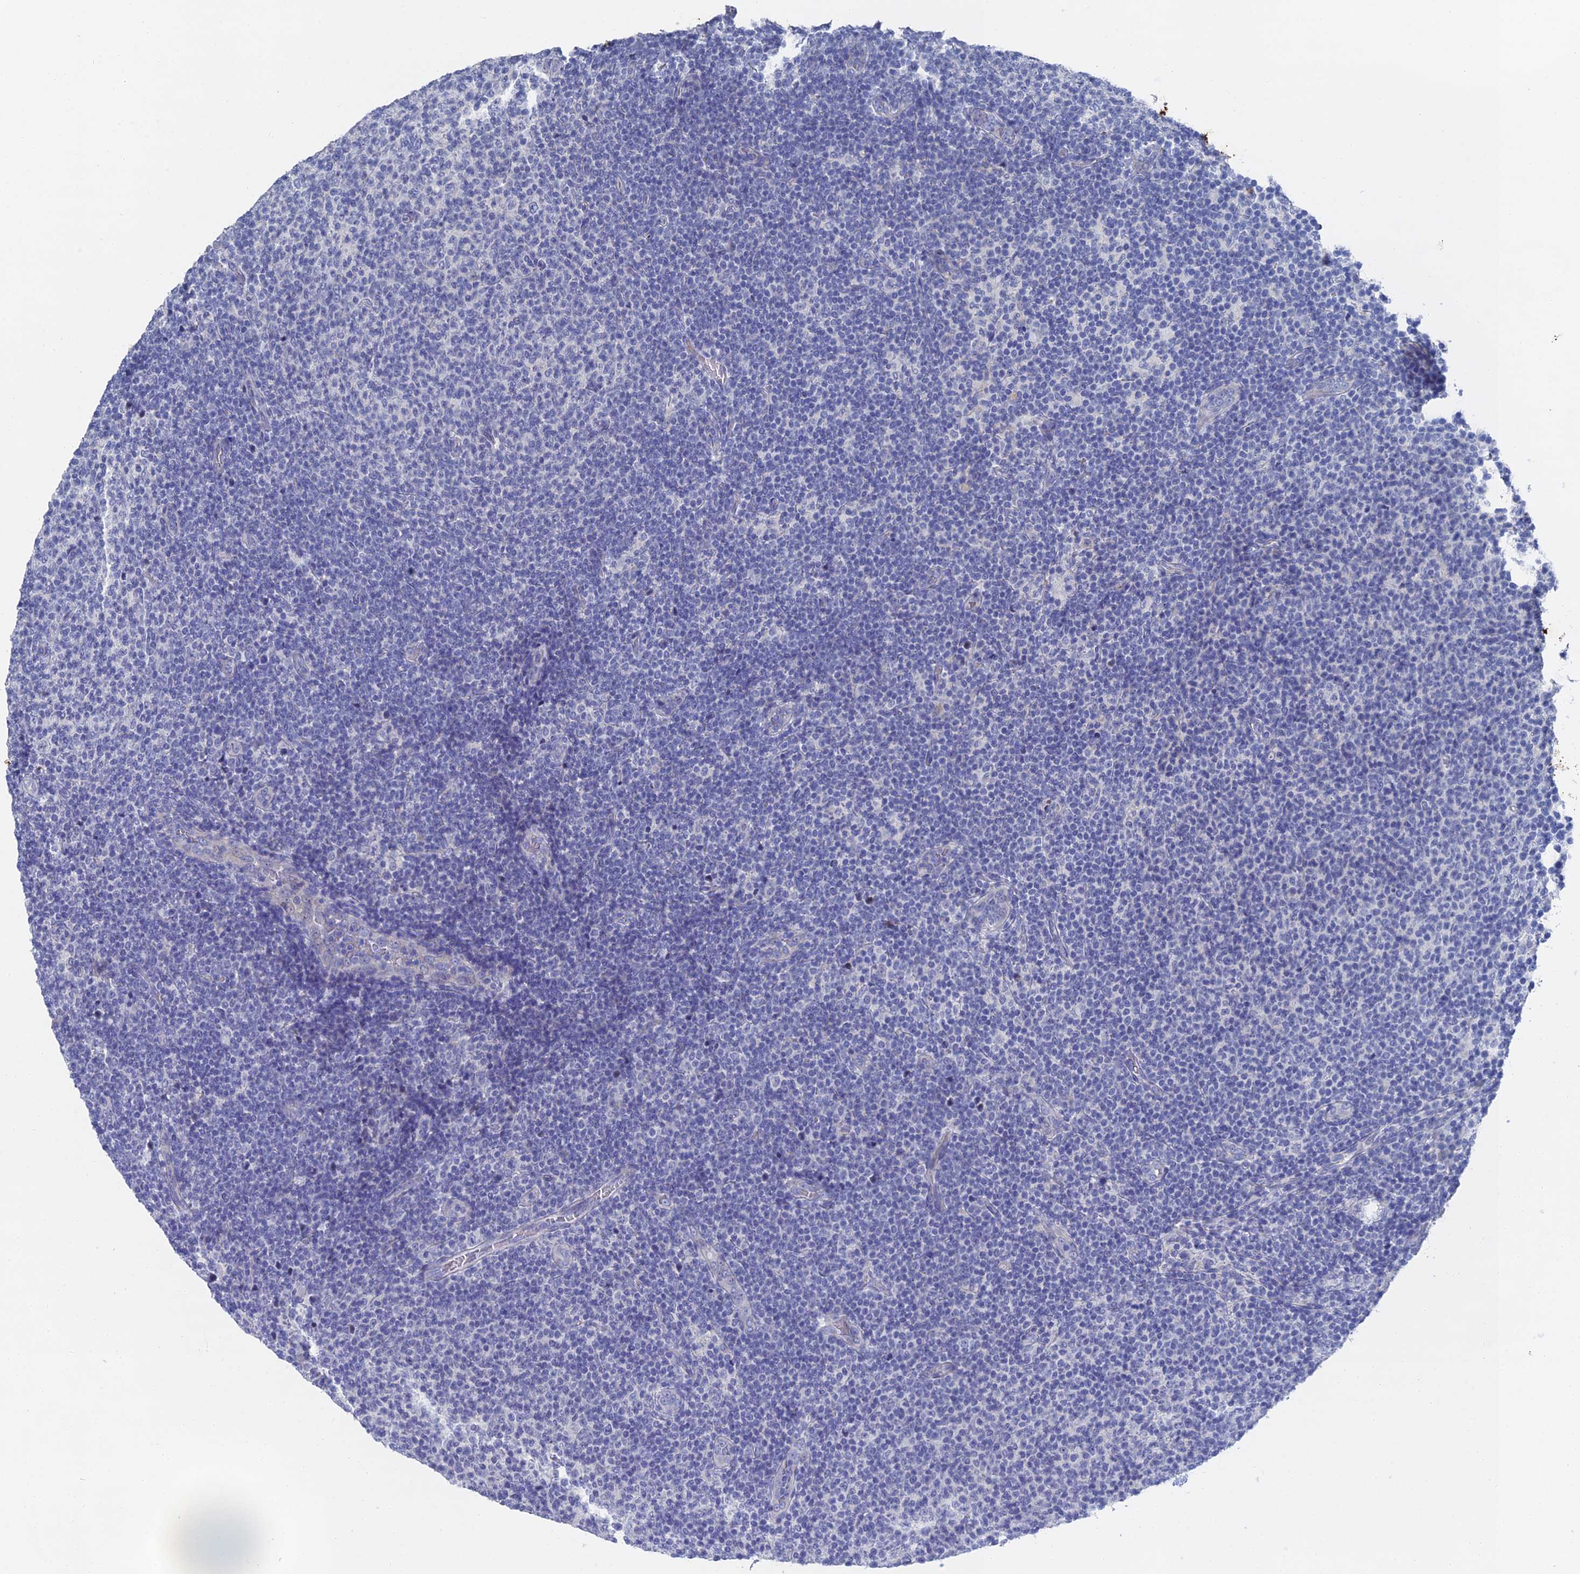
{"staining": {"intensity": "negative", "quantity": "none", "location": "none"}, "tissue": "lymphoma", "cell_type": "Tumor cells", "image_type": "cancer", "snomed": [{"axis": "morphology", "description": "Malignant lymphoma, non-Hodgkin's type, Low grade"}, {"axis": "topography", "description": "Lymph node"}], "caption": "Micrograph shows no significant protein positivity in tumor cells of lymphoma.", "gene": "GFAP", "patient": {"sex": "male", "age": 66}}